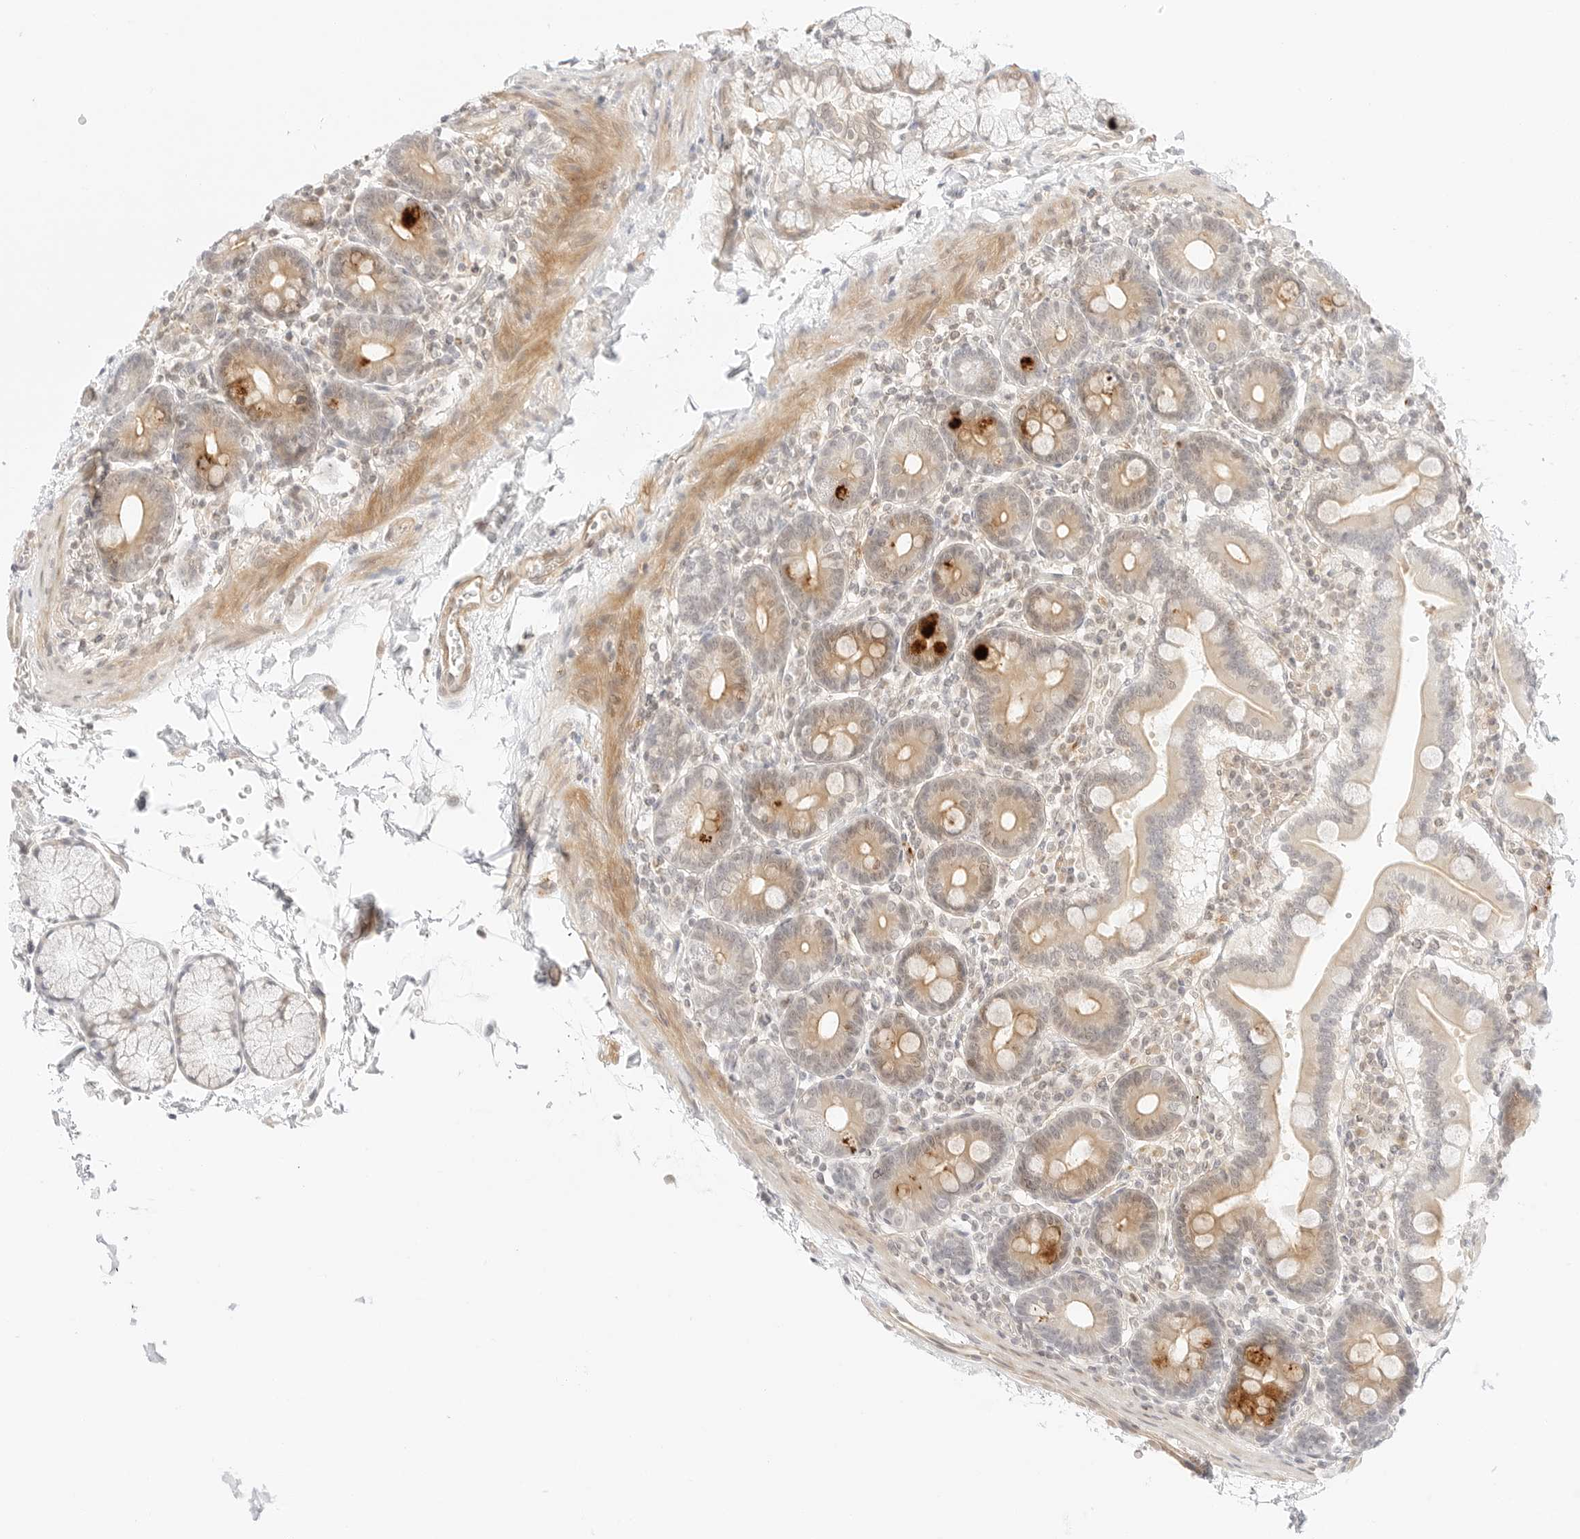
{"staining": {"intensity": "strong", "quantity": "<25%", "location": "cytoplasmic/membranous"}, "tissue": "duodenum", "cell_type": "Glandular cells", "image_type": "normal", "snomed": [{"axis": "morphology", "description": "Normal tissue, NOS"}, {"axis": "topography", "description": "Duodenum"}], "caption": "Approximately <25% of glandular cells in benign duodenum show strong cytoplasmic/membranous protein positivity as visualized by brown immunohistochemical staining.", "gene": "GNAS", "patient": {"sex": "male", "age": 54}}